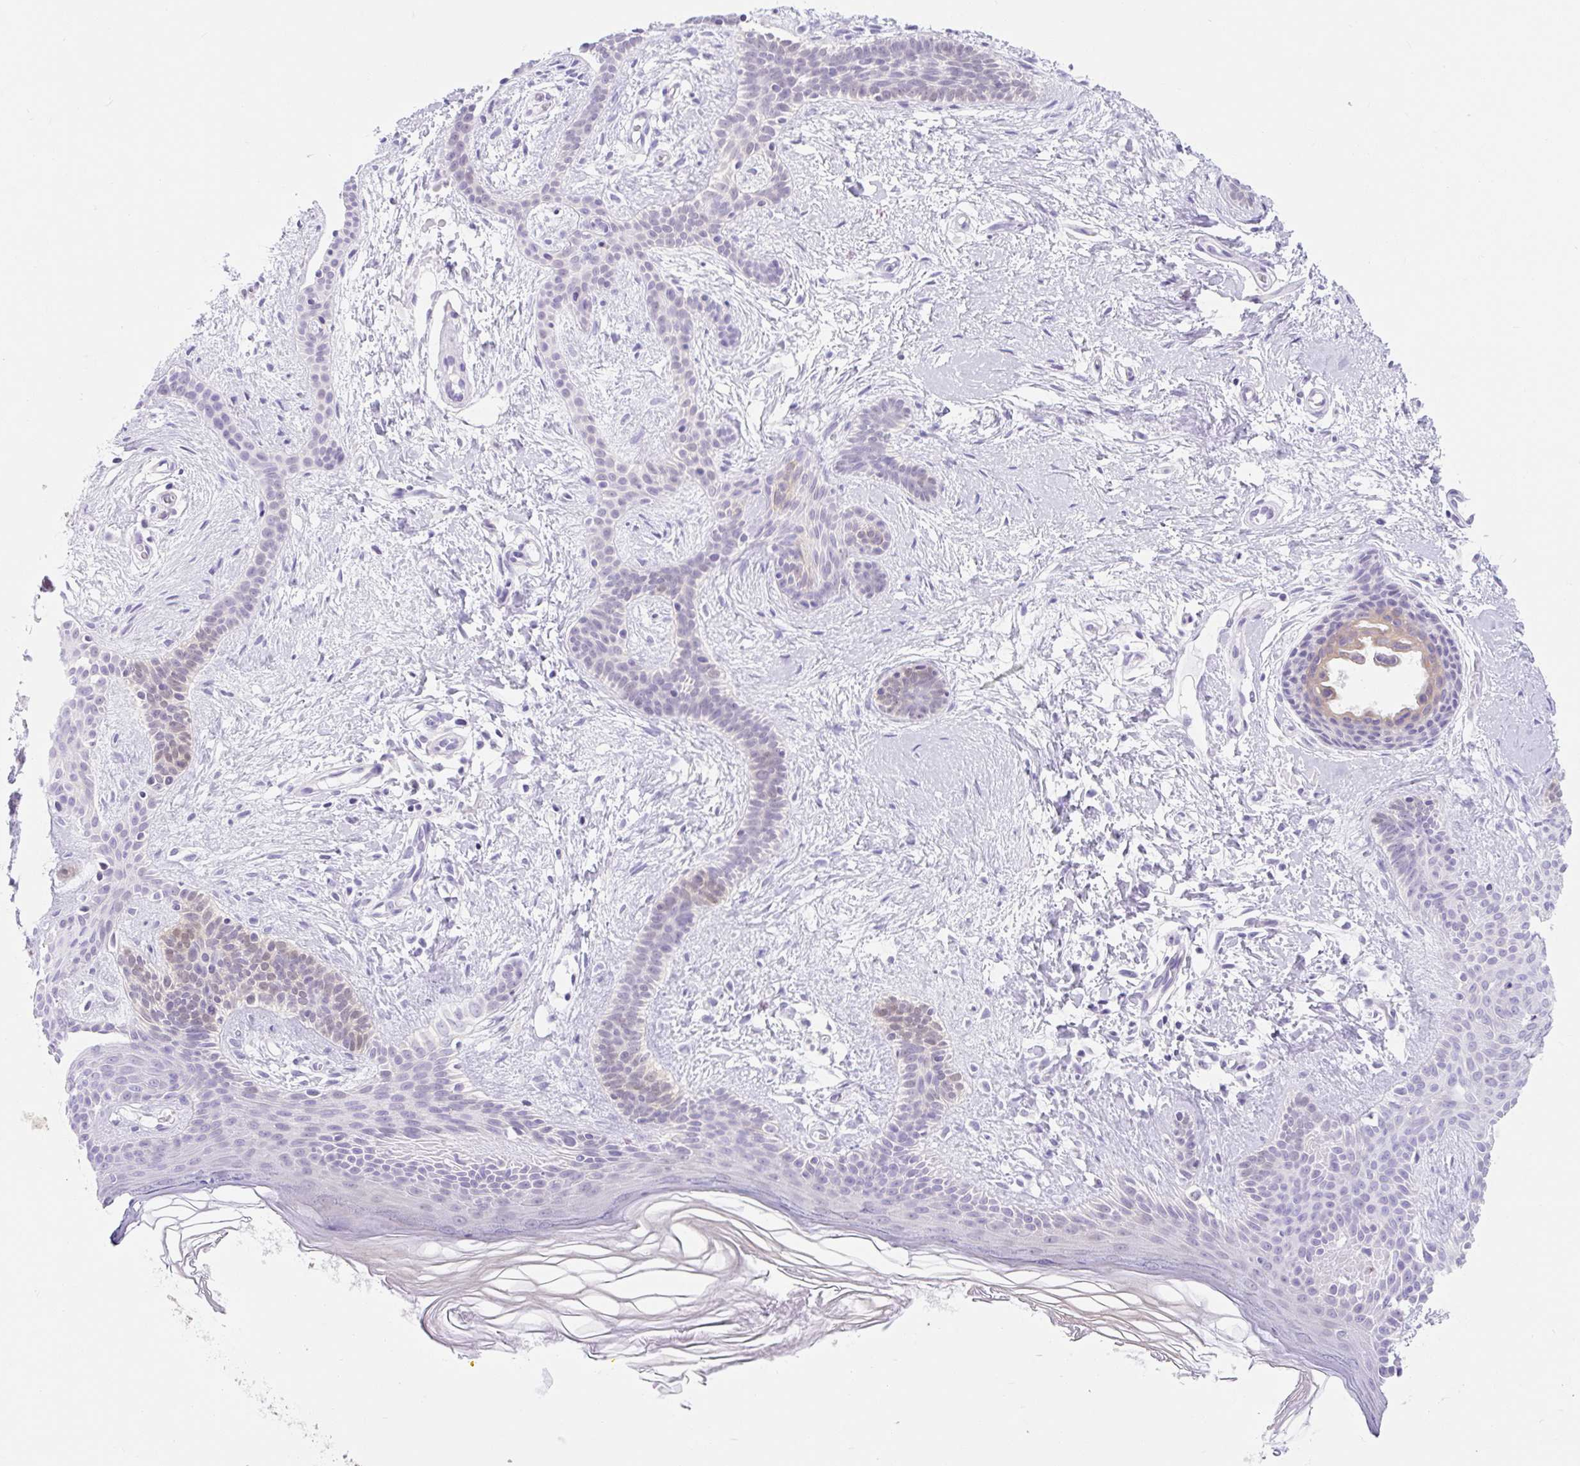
{"staining": {"intensity": "negative", "quantity": "none", "location": "none"}, "tissue": "skin cancer", "cell_type": "Tumor cells", "image_type": "cancer", "snomed": [{"axis": "morphology", "description": "Basal cell carcinoma"}, {"axis": "topography", "description": "Skin"}], "caption": "High power microscopy histopathology image of an immunohistochemistry photomicrograph of skin basal cell carcinoma, revealing no significant expression in tumor cells.", "gene": "ITPK1", "patient": {"sex": "male", "age": 78}}